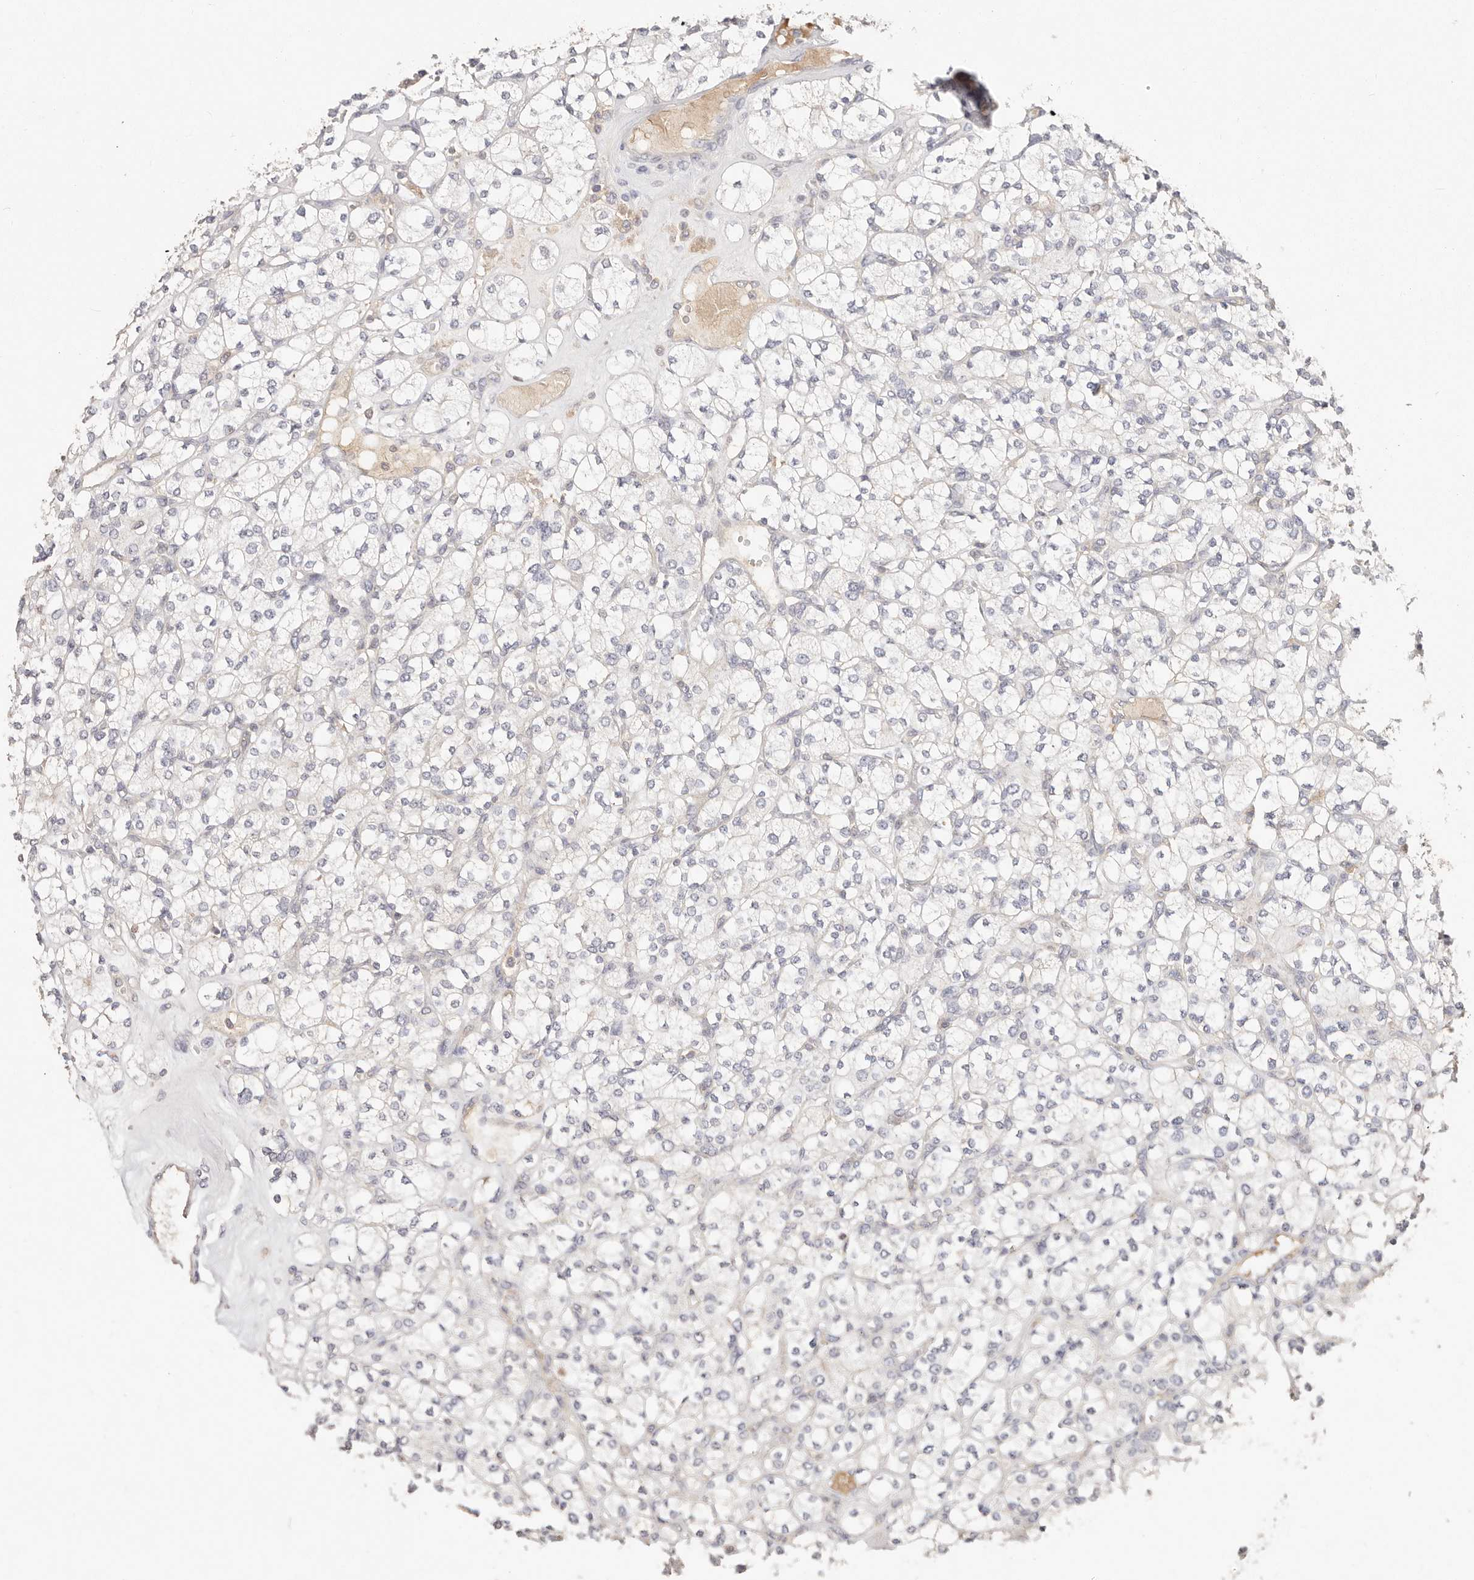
{"staining": {"intensity": "negative", "quantity": "none", "location": "none"}, "tissue": "renal cancer", "cell_type": "Tumor cells", "image_type": "cancer", "snomed": [{"axis": "morphology", "description": "Adenocarcinoma, NOS"}, {"axis": "topography", "description": "Kidney"}], "caption": "Immunohistochemical staining of human adenocarcinoma (renal) demonstrates no significant expression in tumor cells.", "gene": "CXADR", "patient": {"sex": "male", "age": 77}}